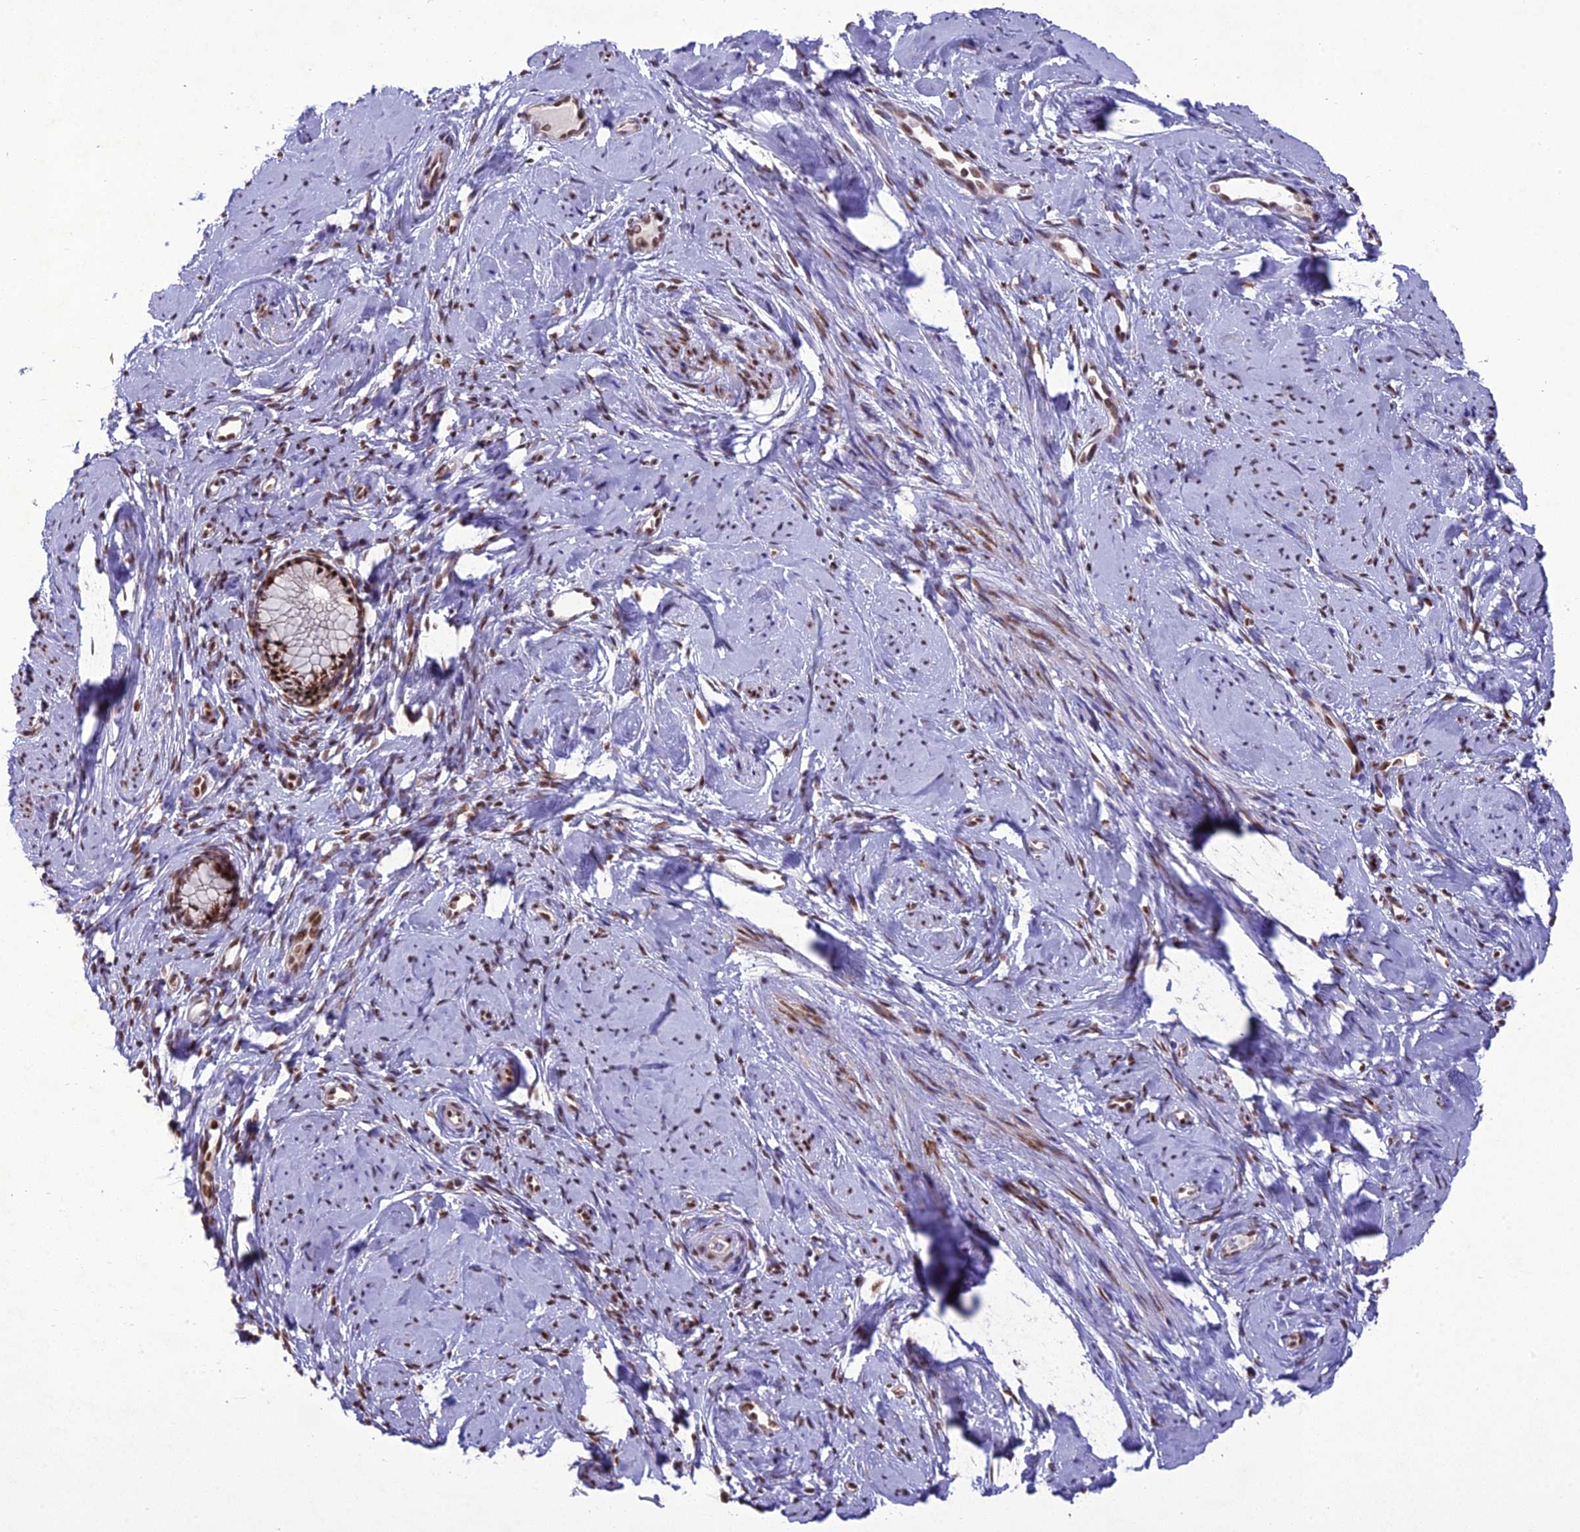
{"staining": {"intensity": "strong", "quantity": ">75%", "location": "nuclear"}, "tissue": "cervix", "cell_type": "Glandular cells", "image_type": "normal", "snomed": [{"axis": "morphology", "description": "Normal tissue, NOS"}, {"axis": "topography", "description": "Cervix"}], "caption": "Immunohistochemical staining of benign cervix reveals strong nuclear protein positivity in approximately >75% of glandular cells. (IHC, brightfield microscopy, high magnification).", "gene": "DDX1", "patient": {"sex": "female", "age": 57}}